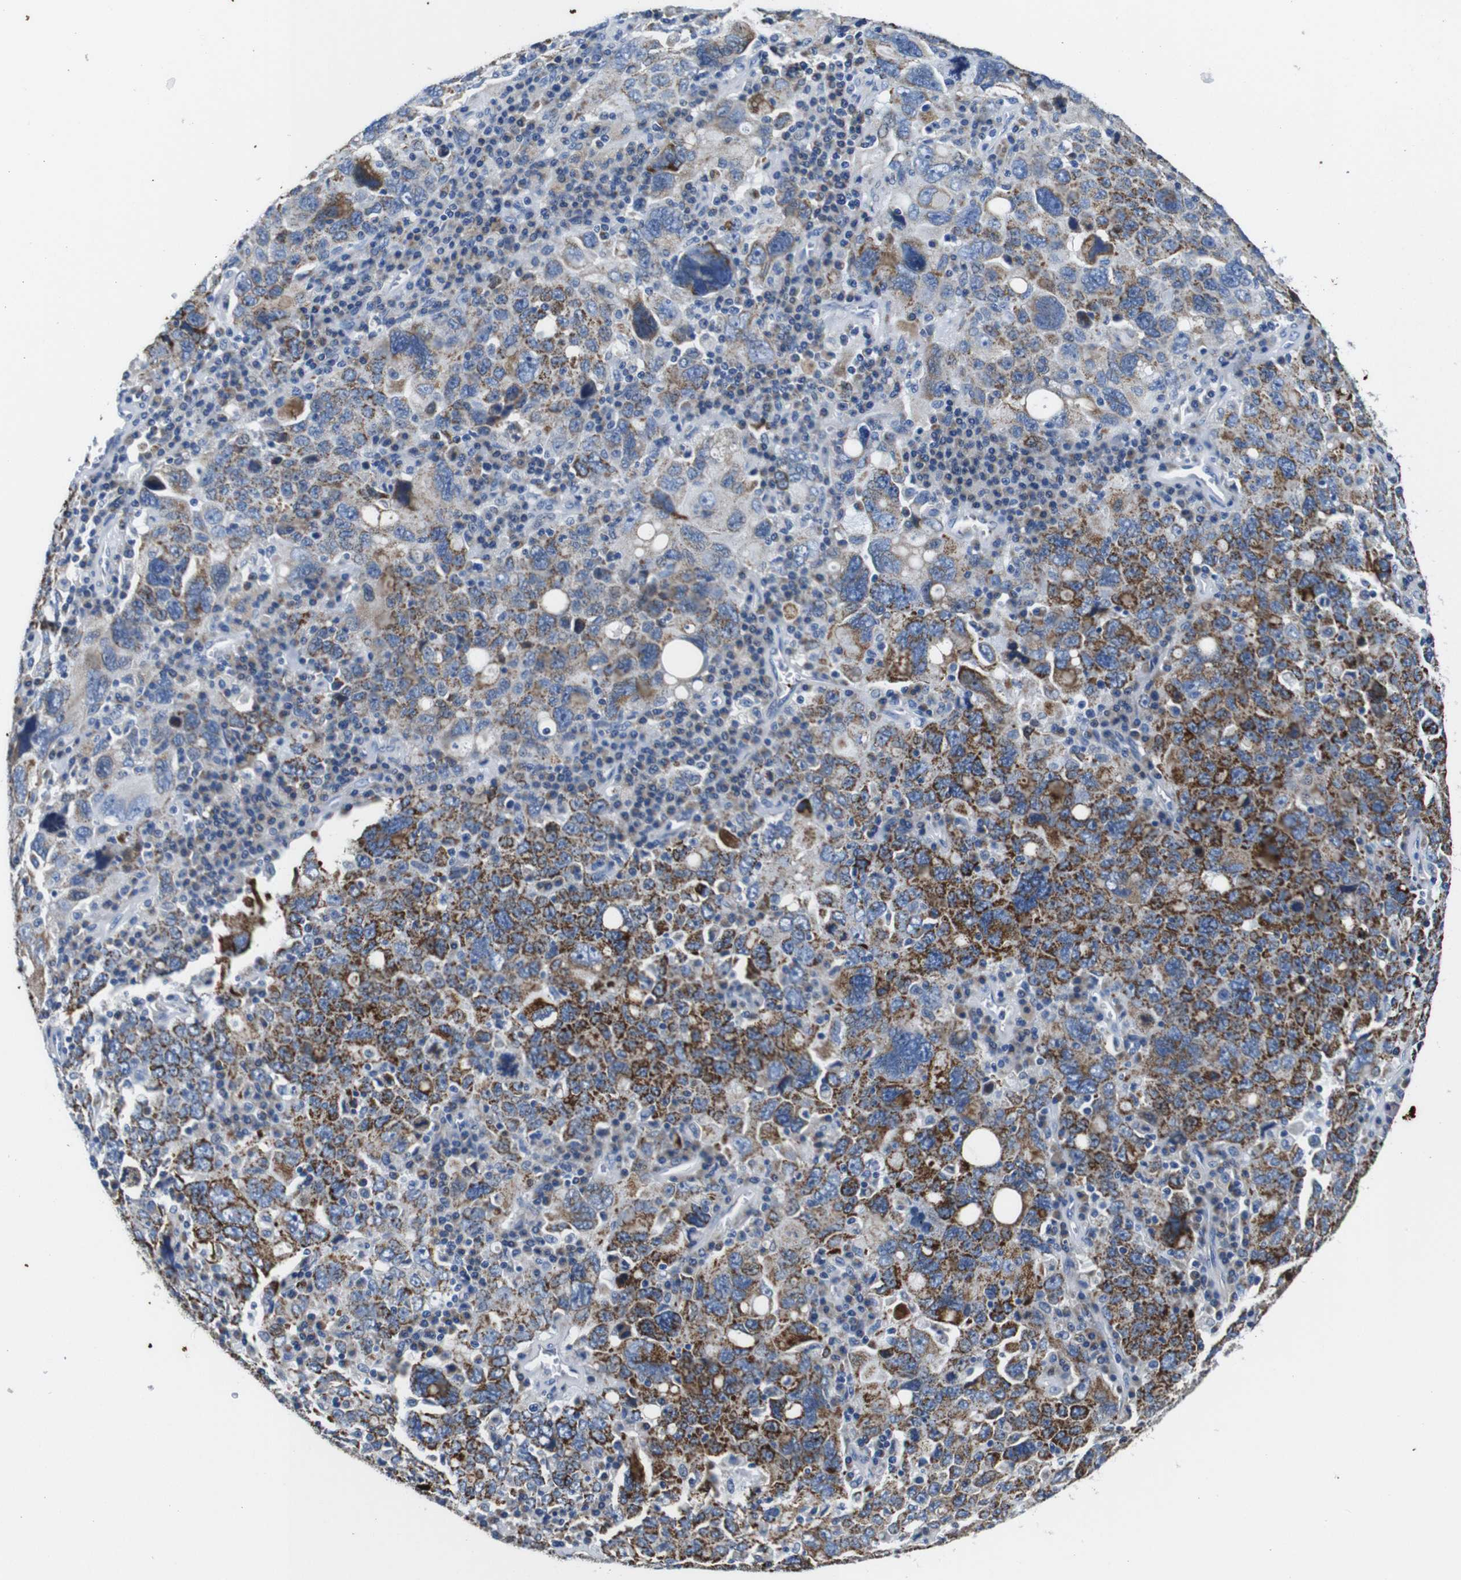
{"staining": {"intensity": "moderate", "quantity": ">75%", "location": "cytoplasmic/membranous"}, "tissue": "ovarian cancer", "cell_type": "Tumor cells", "image_type": "cancer", "snomed": [{"axis": "morphology", "description": "Carcinoma, endometroid"}, {"axis": "topography", "description": "Ovary"}], "caption": "There is medium levels of moderate cytoplasmic/membranous positivity in tumor cells of ovarian cancer, as demonstrated by immunohistochemical staining (brown color).", "gene": "SNX19", "patient": {"sex": "female", "age": 62}}